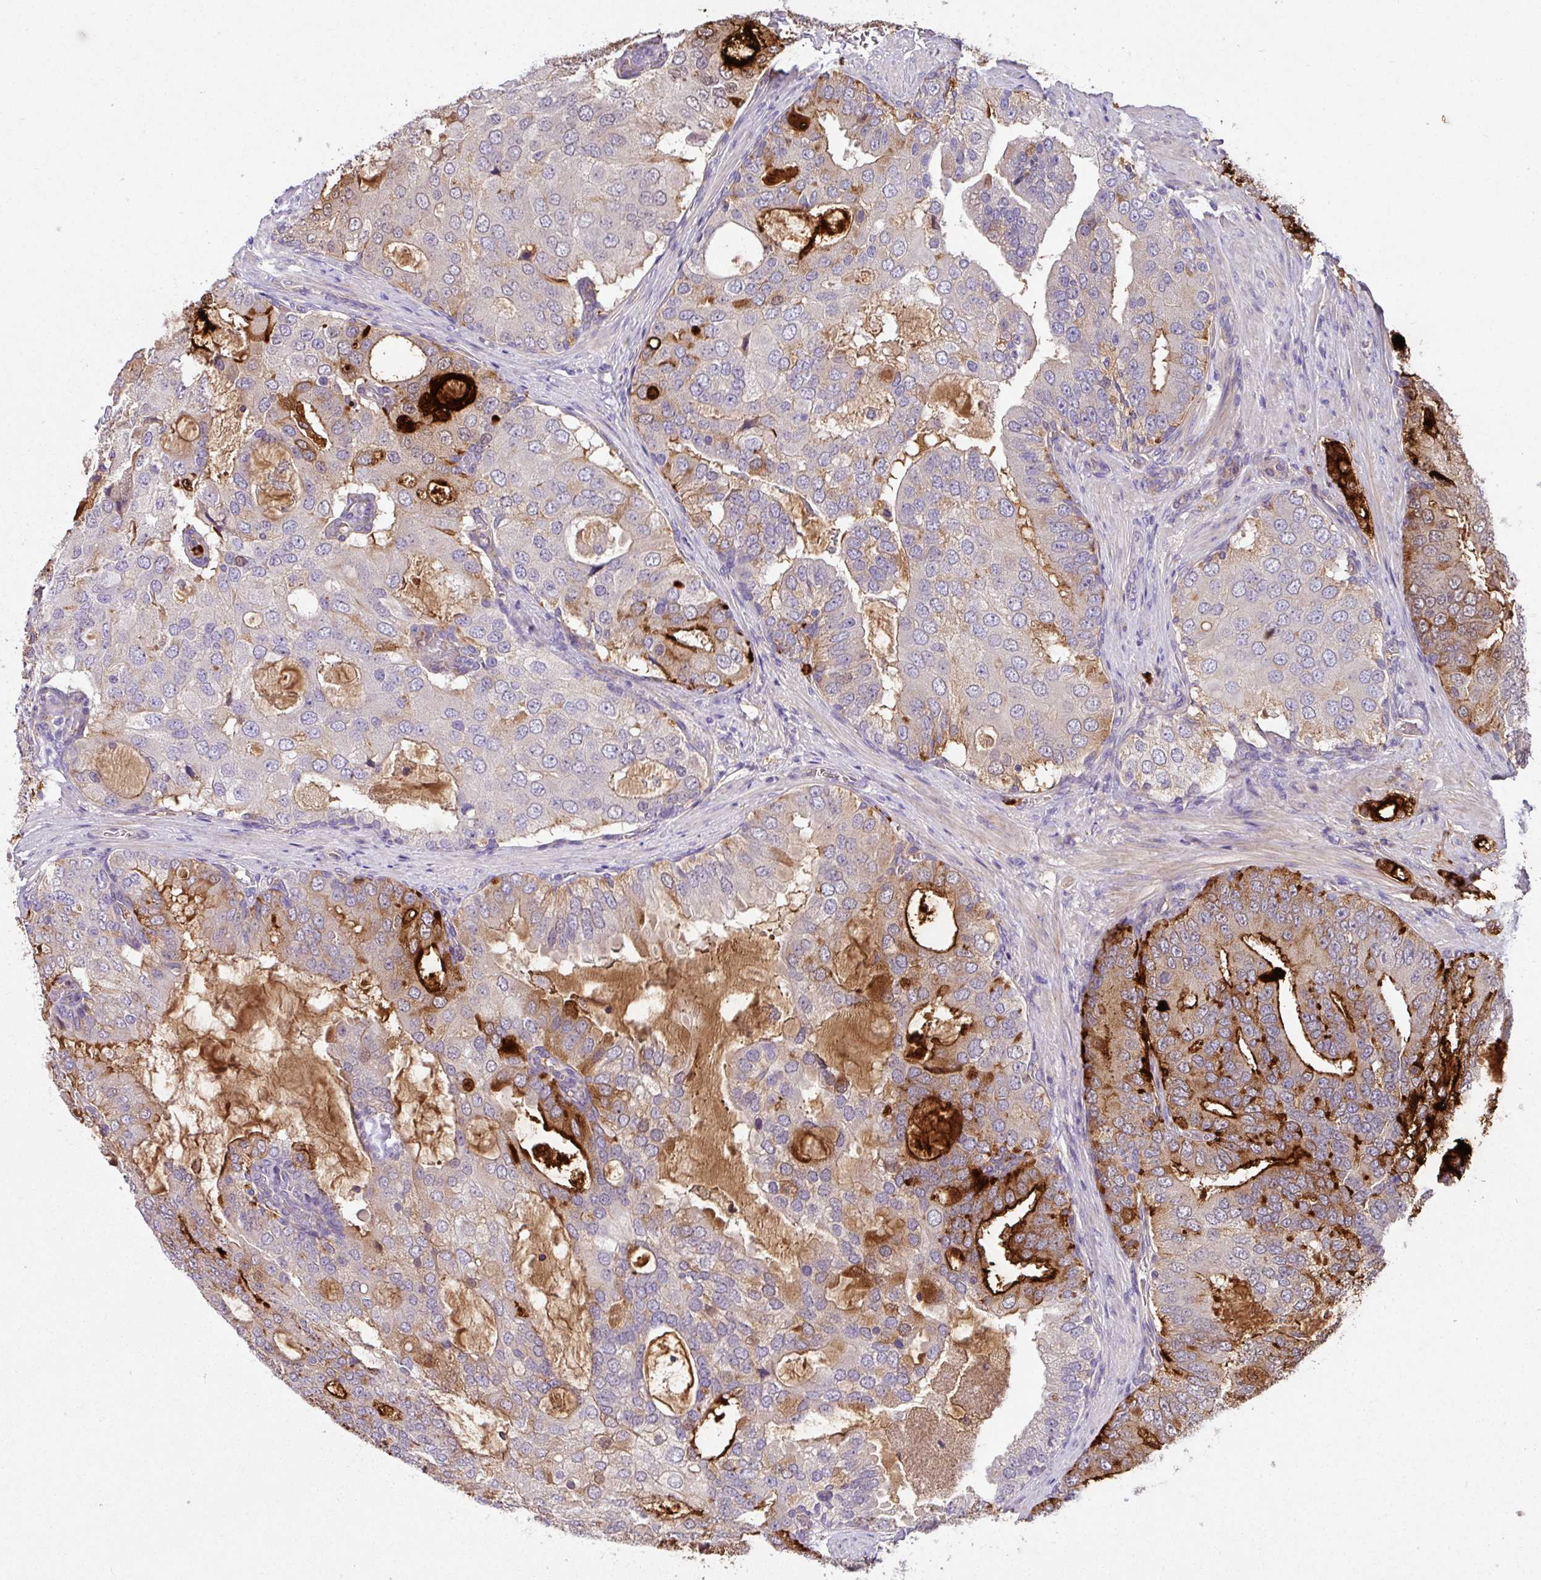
{"staining": {"intensity": "strong", "quantity": "<25%", "location": "cytoplasmic/membranous"}, "tissue": "prostate cancer", "cell_type": "Tumor cells", "image_type": "cancer", "snomed": [{"axis": "morphology", "description": "Adenocarcinoma, High grade"}, {"axis": "topography", "description": "Prostate"}], "caption": "DAB immunohistochemical staining of prostate cancer (adenocarcinoma (high-grade)) exhibits strong cytoplasmic/membranous protein positivity in approximately <25% of tumor cells.", "gene": "CRISP3", "patient": {"sex": "male", "age": 55}}